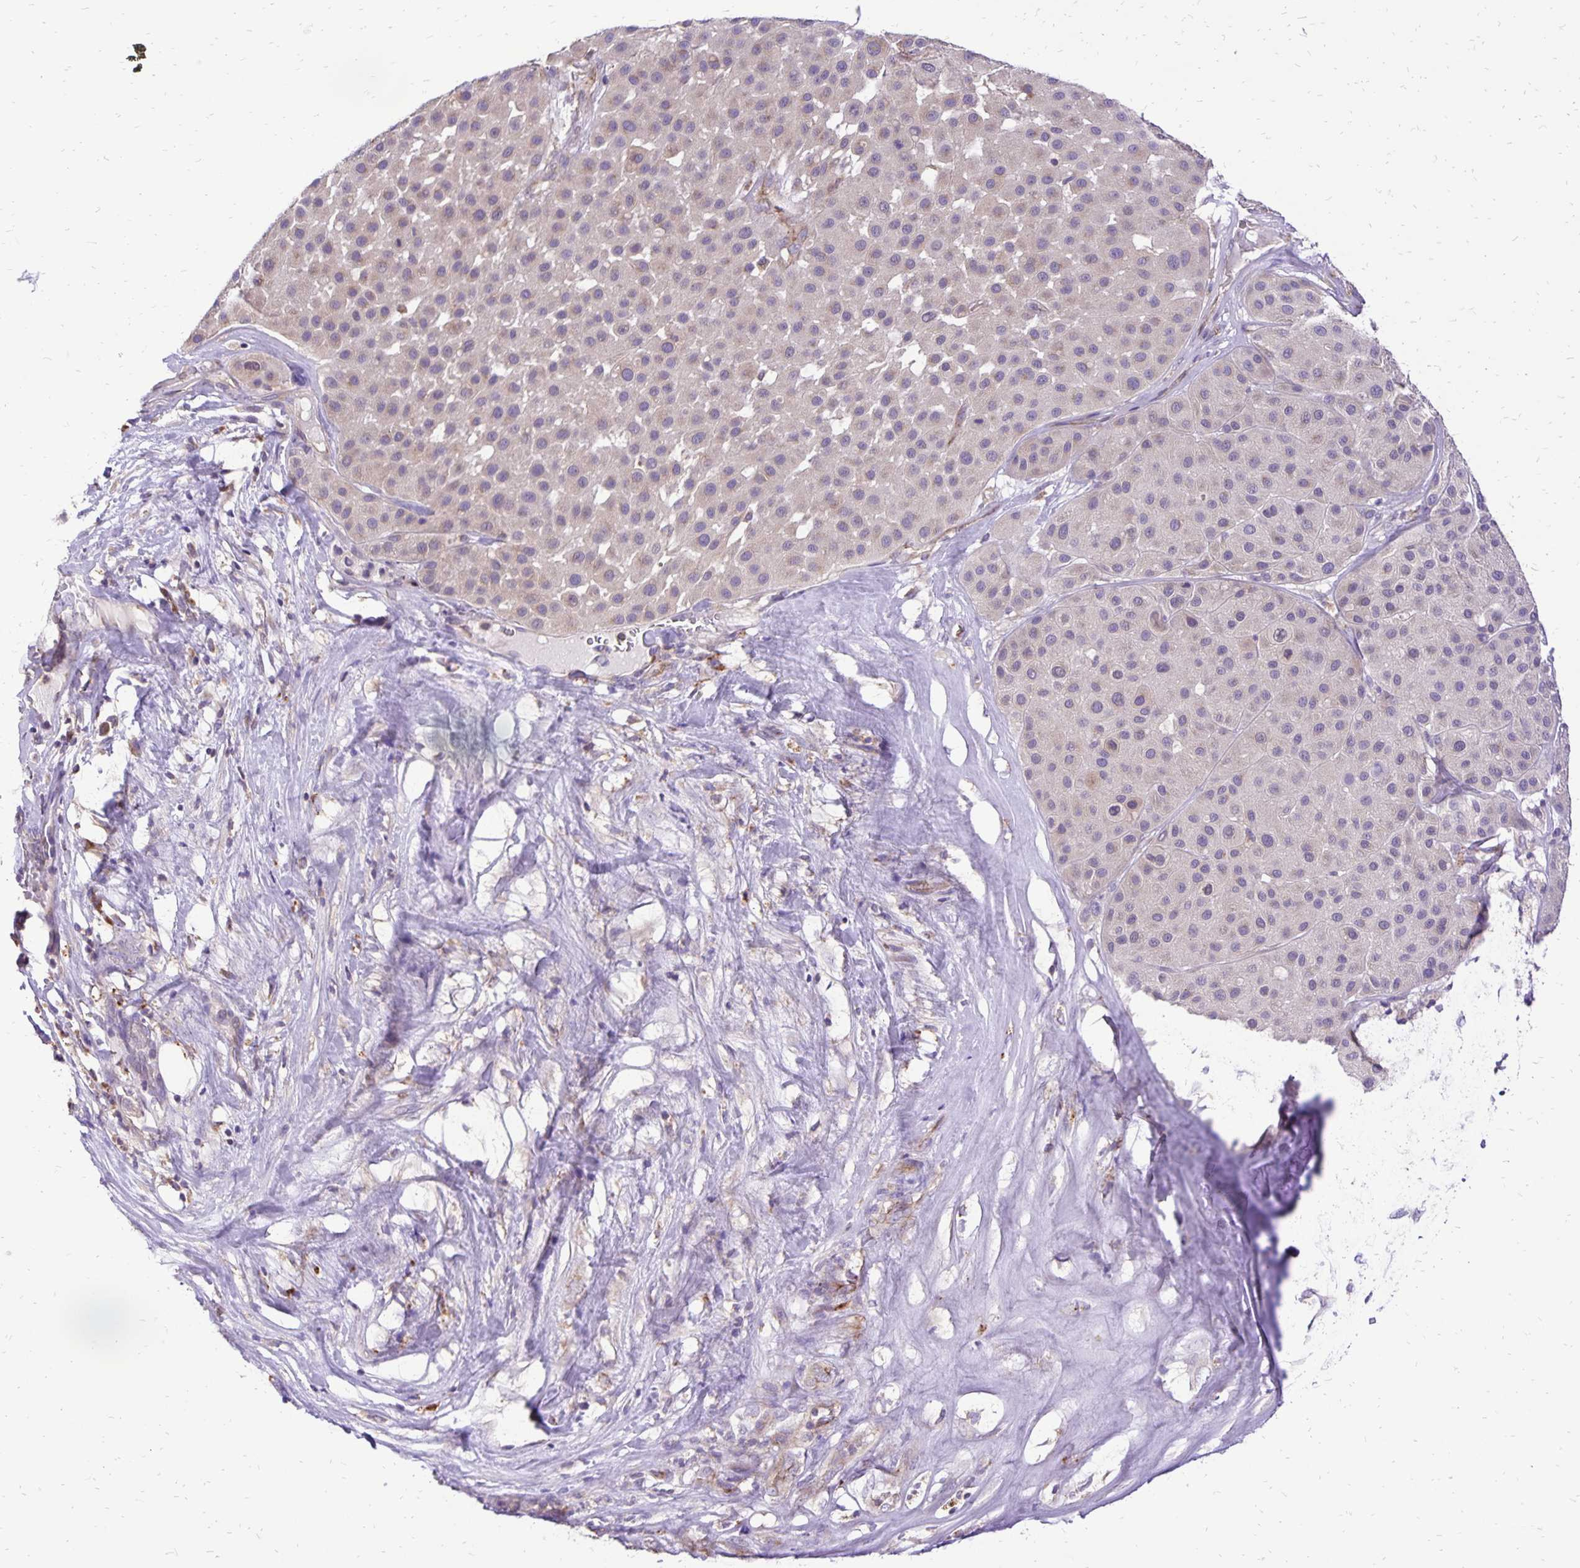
{"staining": {"intensity": "weak", "quantity": "<25%", "location": "cytoplasmic/membranous"}, "tissue": "melanoma", "cell_type": "Tumor cells", "image_type": "cancer", "snomed": [{"axis": "morphology", "description": "Malignant melanoma, Metastatic site"}, {"axis": "topography", "description": "Smooth muscle"}], "caption": "Melanoma stained for a protein using immunohistochemistry displays no positivity tumor cells.", "gene": "EIF5A", "patient": {"sex": "male", "age": 41}}